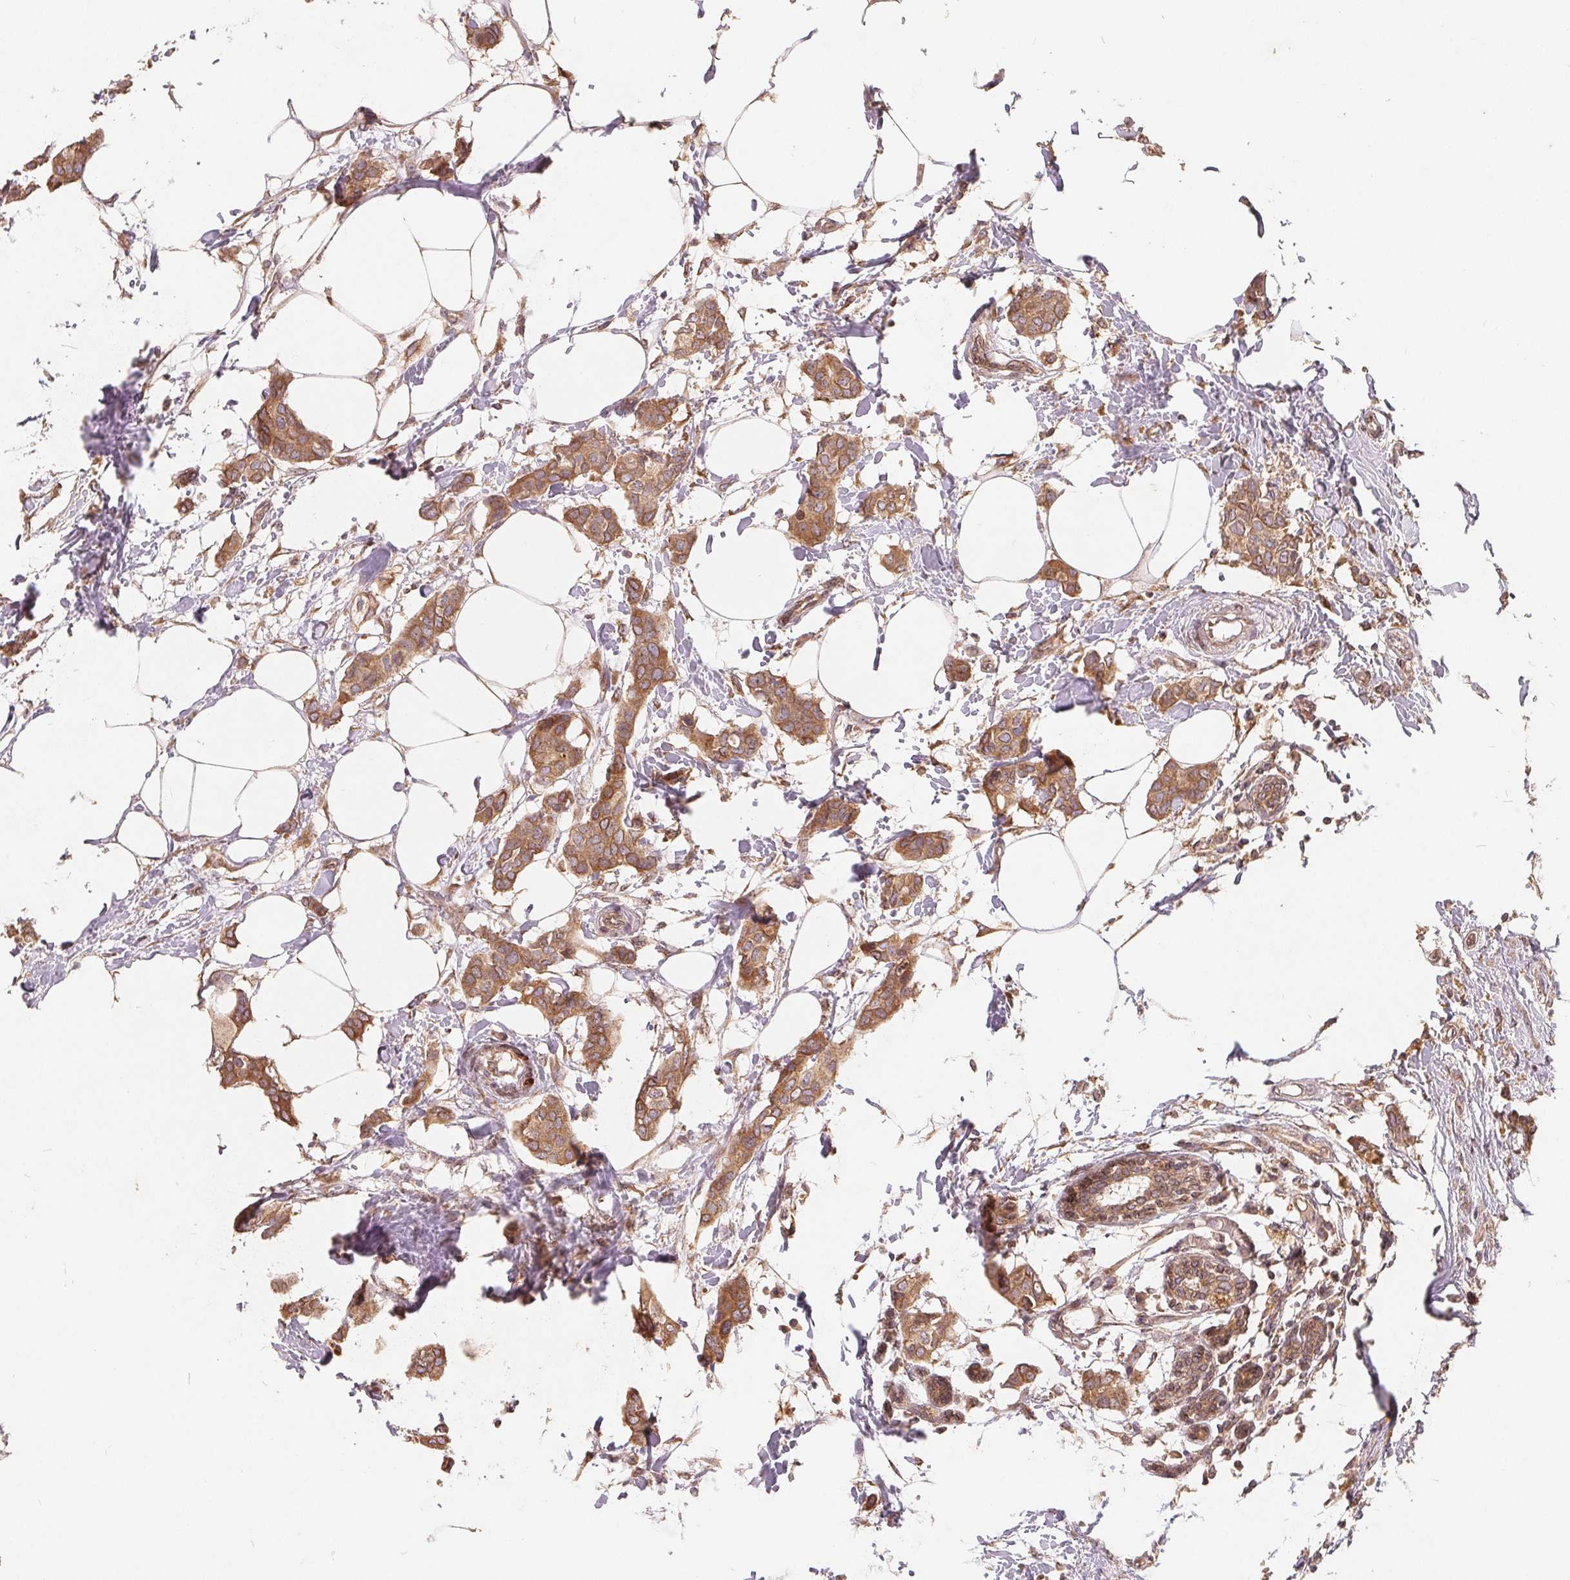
{"staining": {"intensity": "moderate", "quantity": ">75%", "location": "cytoplasmic/membranous"}, "tissue": "breast cancer", "cell_type": "Tumor cells", "image_type": "cancer", "snomed": [{"axis": "morphology", "description": "Duct carcinoma"}, {"axis": "topography", "description": "Breast"}], "caption": "Infiltrating ductal carcinoma (breast) tissue exhibits moderate cytoplasmic/membranous expression in approximately >75% of tumor cells, visualized by immunohistochemistry.", "gene": "CDIPT", "patient": {"sex": "female", "age": 62}}